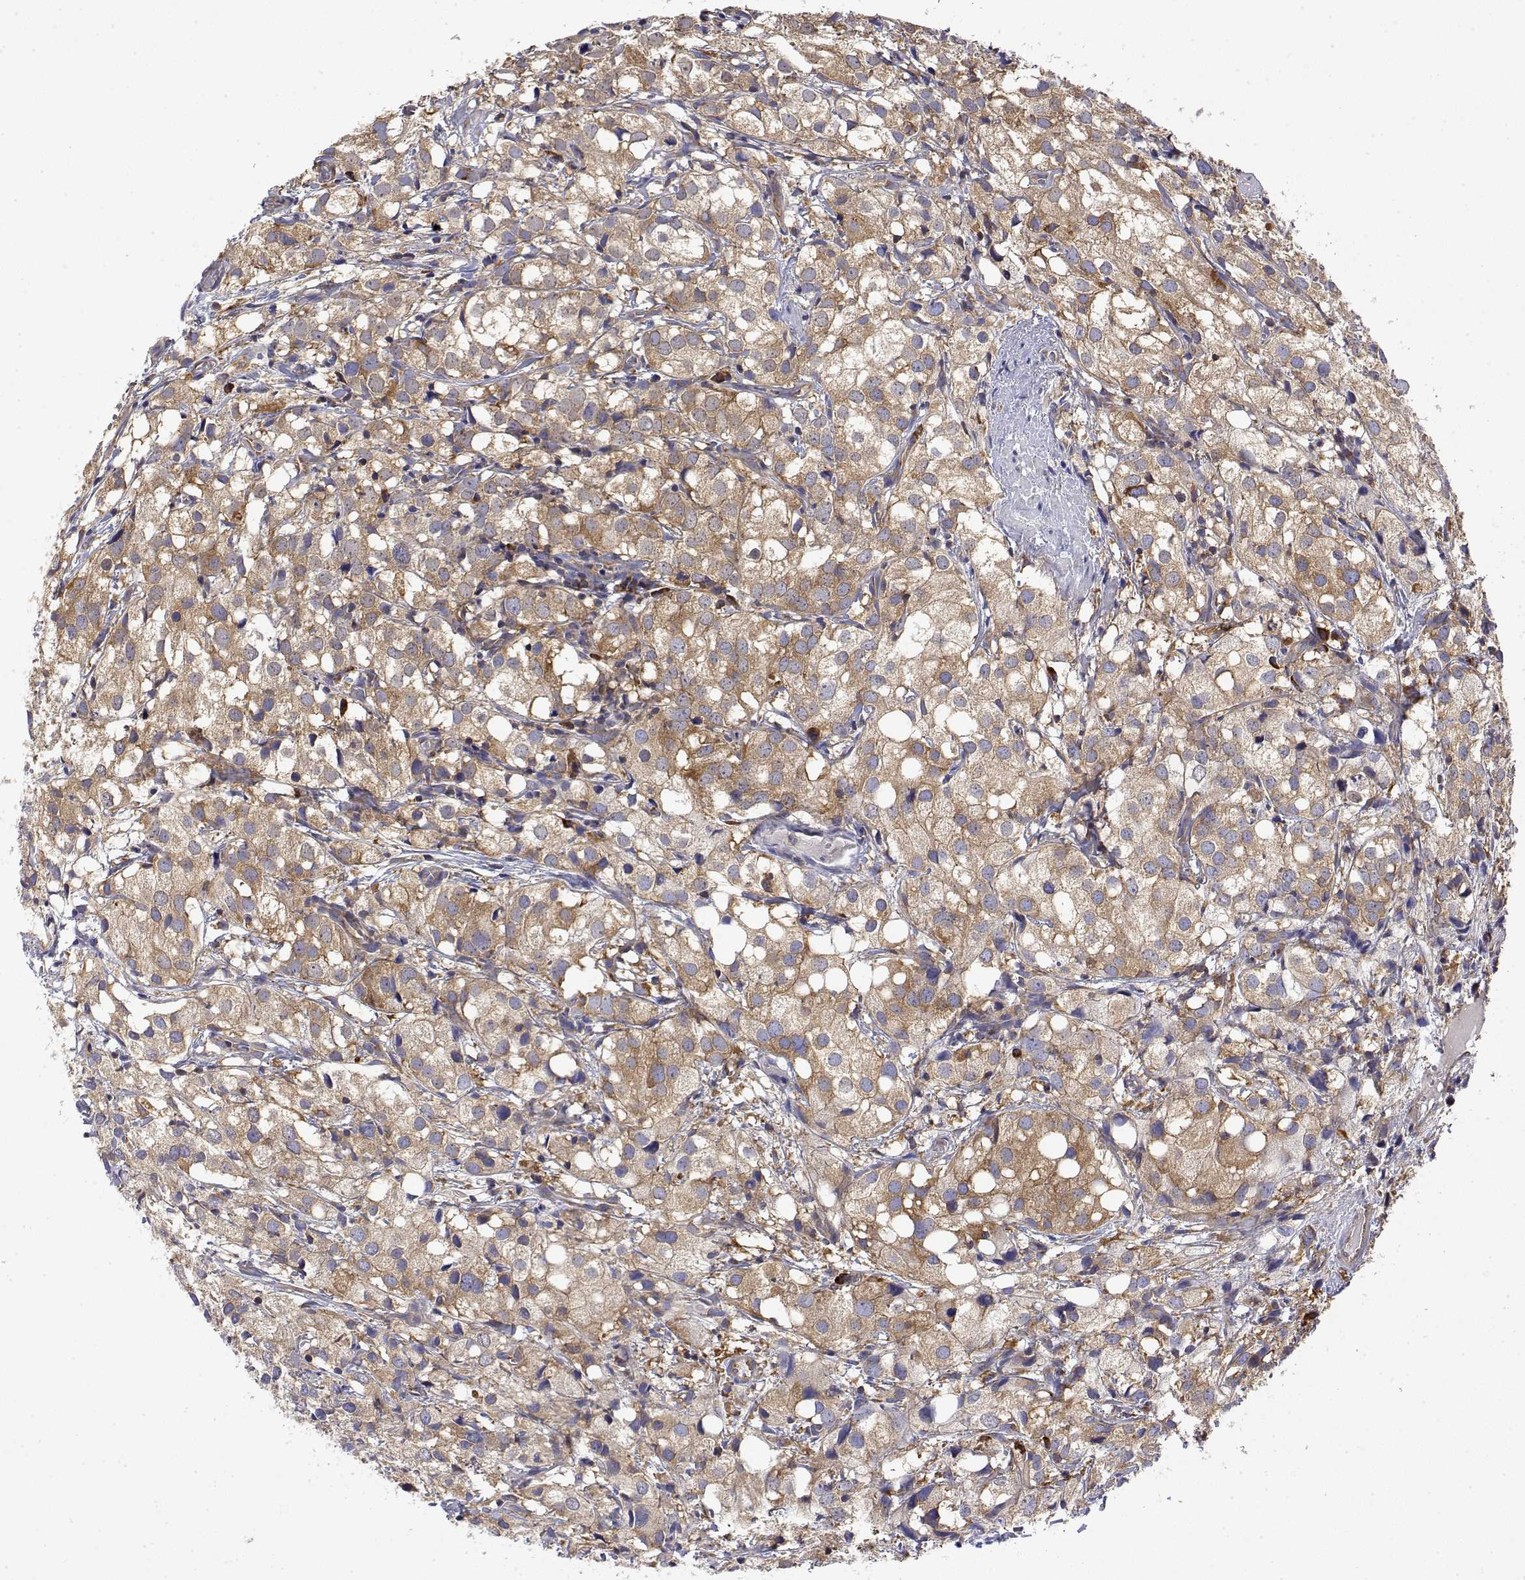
{"staining": {"intensity": "moderate", "quantity": ">75%", "location": "cytoplasmic/membranous"}, "tissue": "prostate cancer", "cell_type": "Tumor cells", "image_type": "cancer", "snomed": [{"axis": "morphology", "description": "Adenocarcinoma, High grade"}, {"axis": "topography", "description": "Prostate"}], "caption": "The photomicrograph exhibits staining of prostate high-grade adenocarcinoma, revealing moderate cytoplasmic/membranous protein expression (brown color) within tumor cells.", "gene": "EEF1G", "patient": {"sex": "male", "age": 86}}